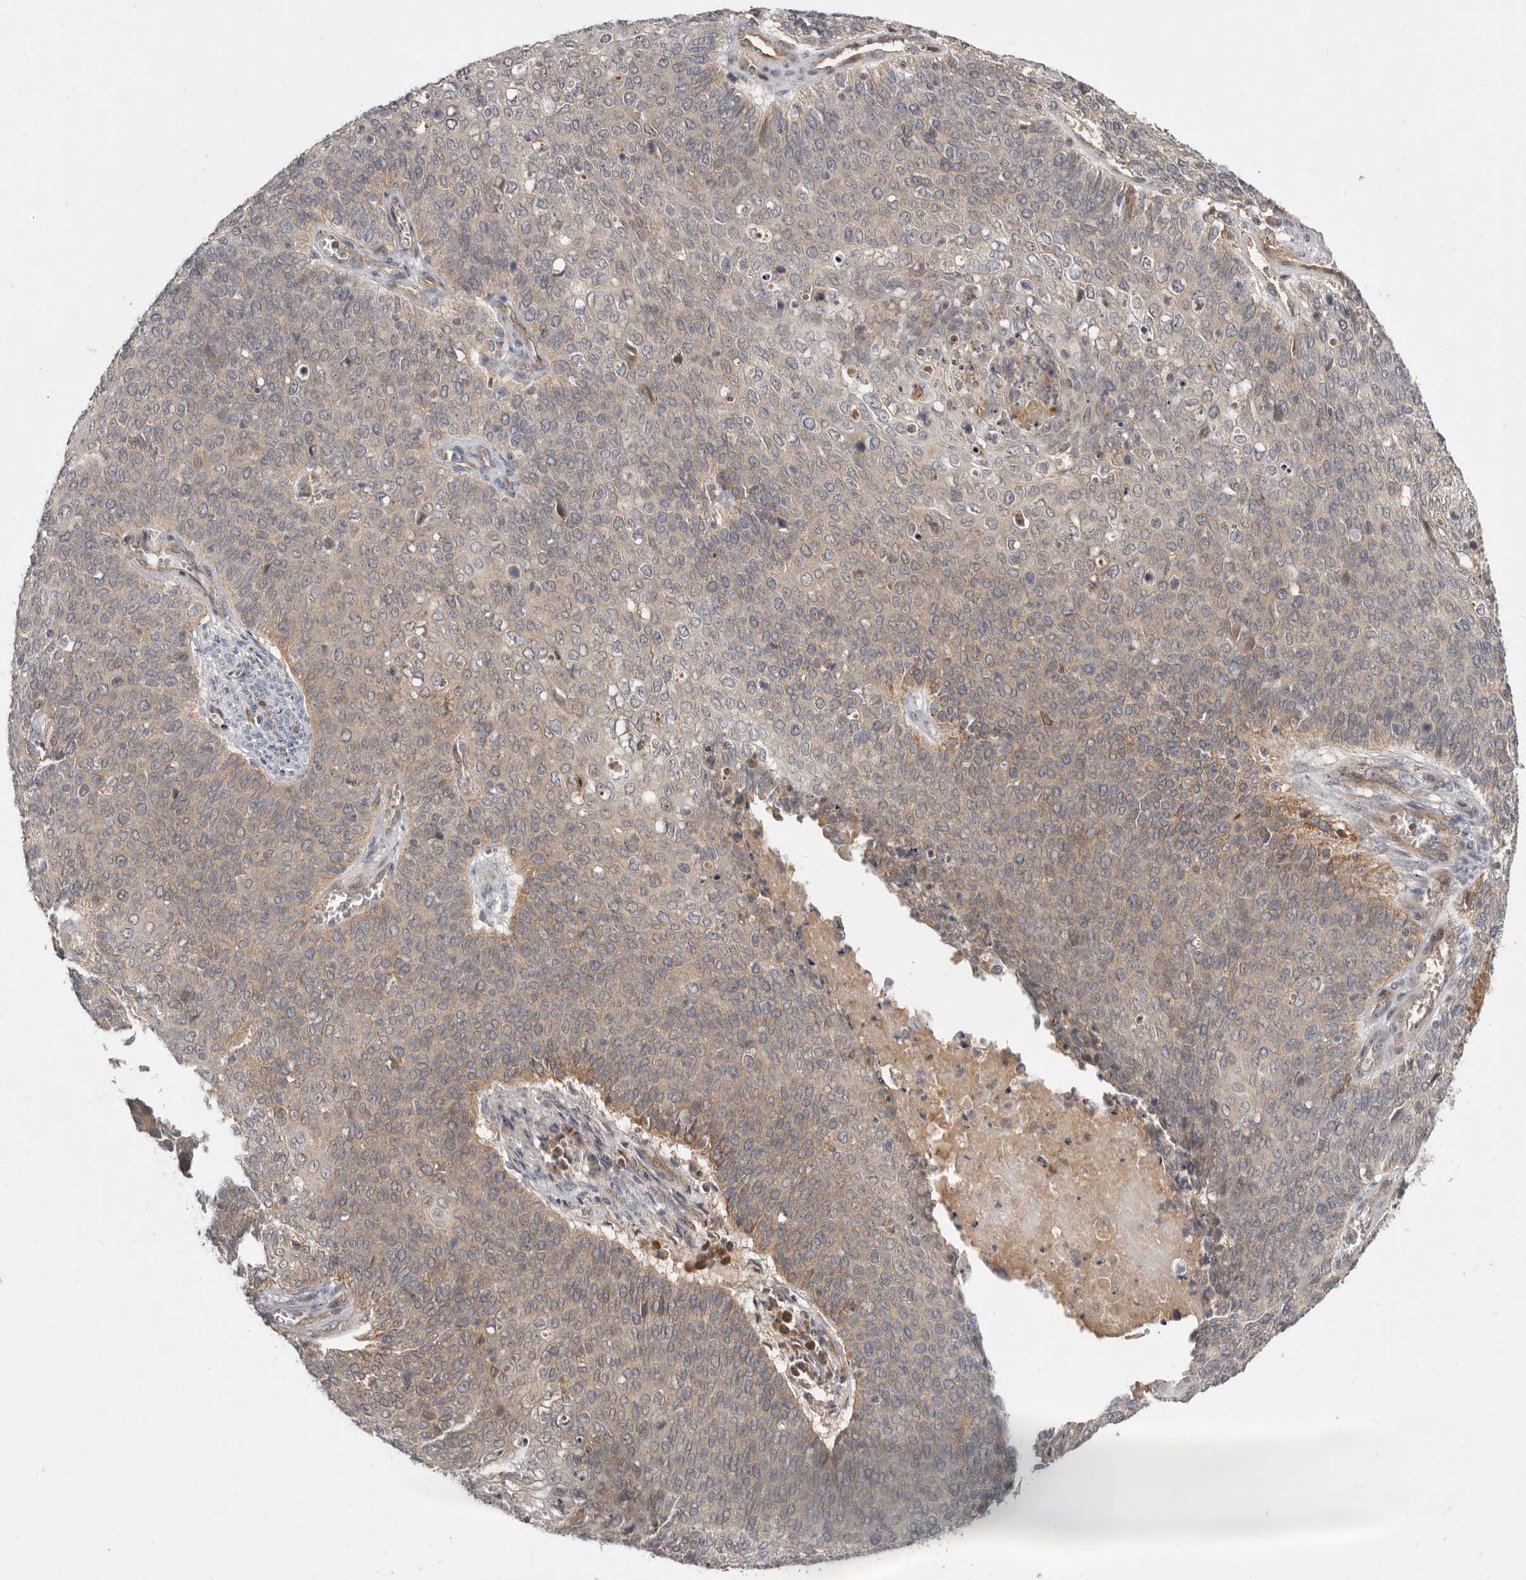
{"staining": {"intensity": "weak", "quantity": "25%-75%", "location": "cytoplasmic/membranous"}, "tissue": "cervical cancer", "cell_type": "Tumor cells", "image_type": "cancer", "snomed": [{"axis": "morphology", "description": "Squamous cell carcinoma, NOS"}, {"axis": "topography", "description": "Cervix"}], "caption": "An image of human squamous cell carcinoma (cervical) stained for a protein shows weak cytoplasmic/membranous brown staining in tumor cells.", "gene": "MICALL2", "patient": {"sex": "female", "age": 39}}